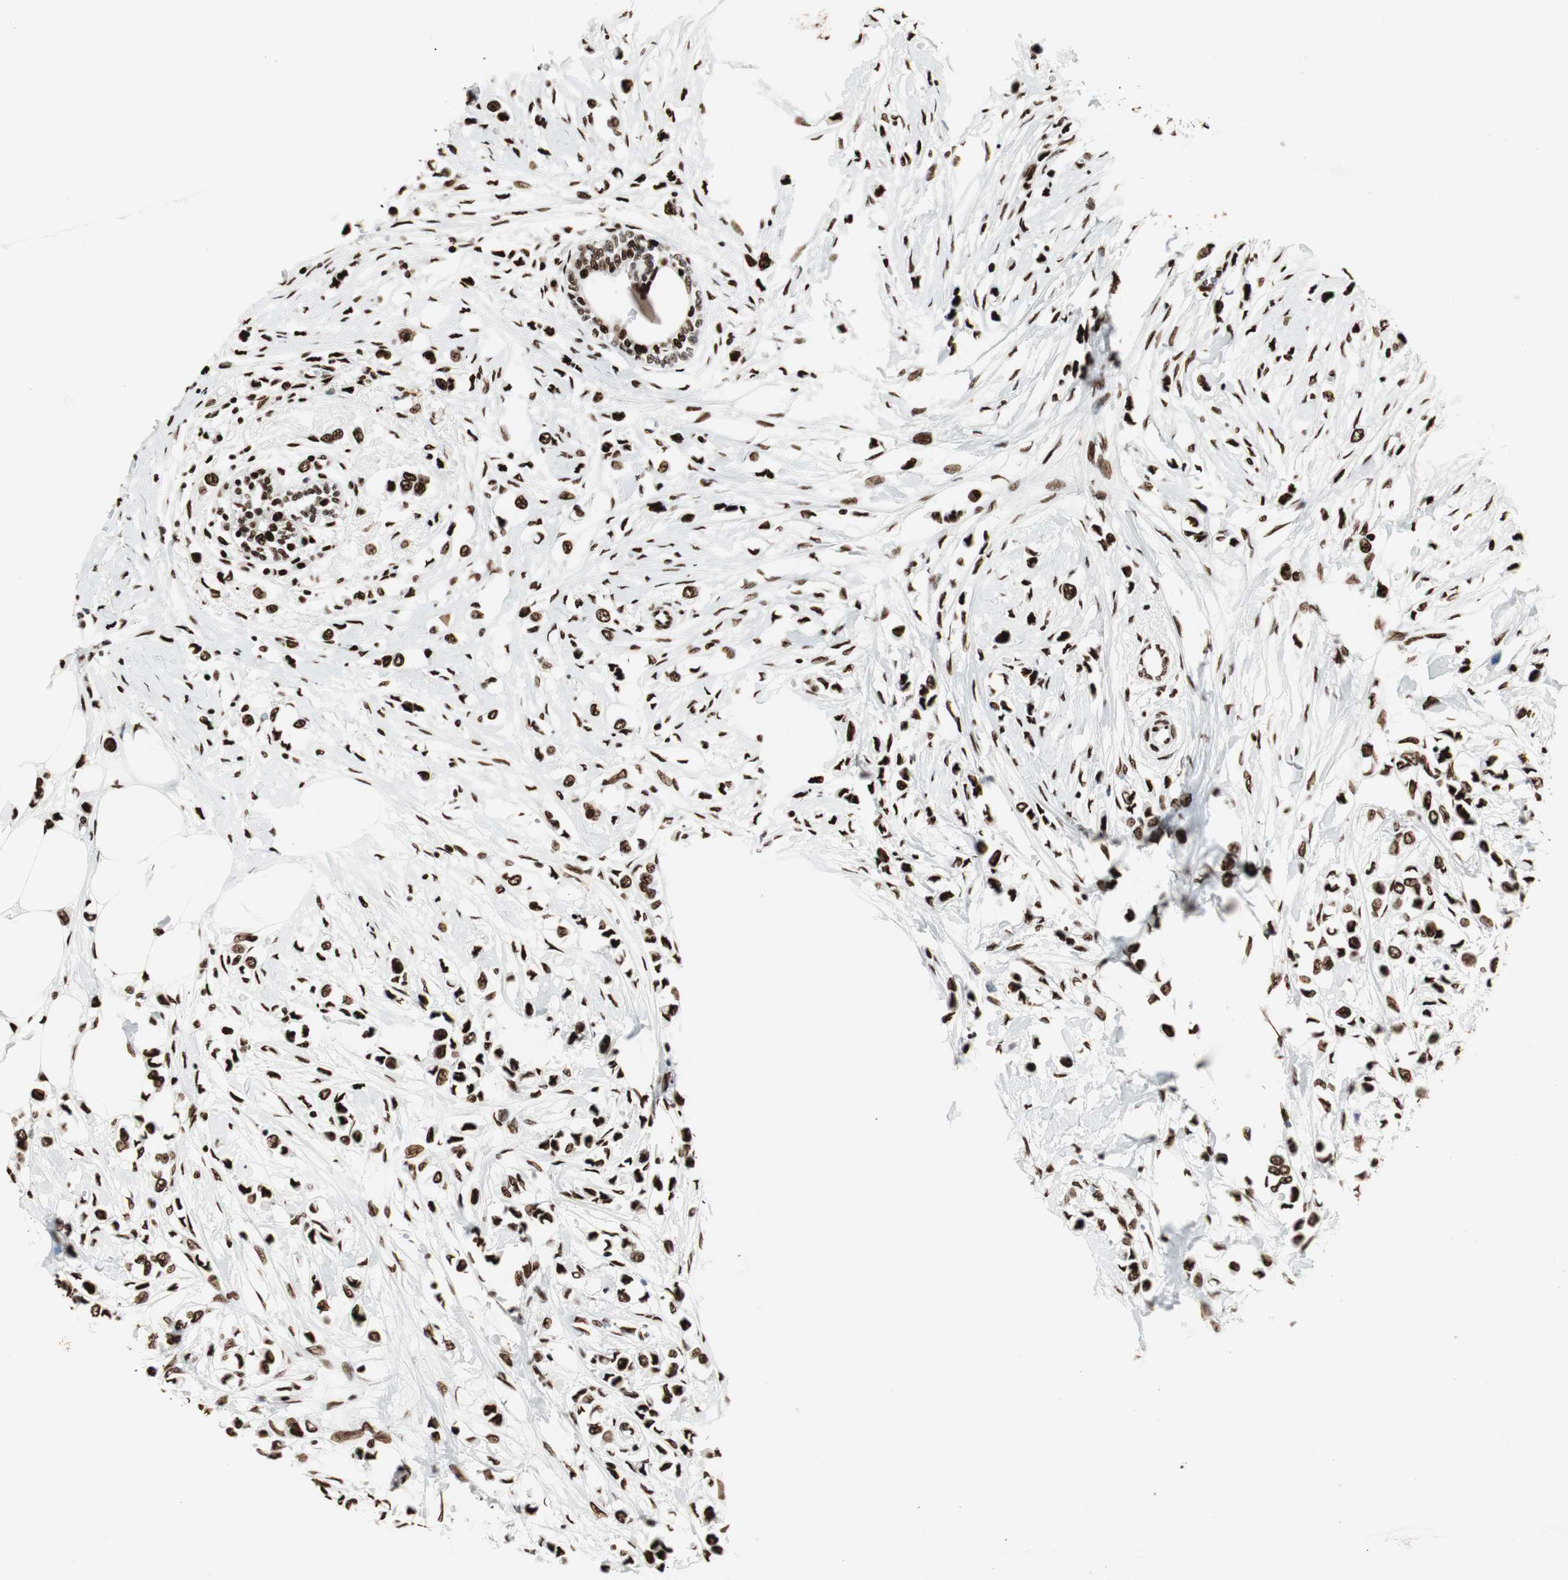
{"staining": {"intensity": "strong", "quantity": ">75%", "location": "nuclear"}, "tissue": "breast cancer", "cell_type": "Tumor cells", "image_type": "cancer", "snomed": [{"axis": "morphology", "description": "Lobular carcinoma"}, {"axis": "topography", "description": "Breast"}], "caption": "Immunohistochemical staining of lobular carcinoma (breast) displays high levels of strong nuclear positivity in approximately >75% of tumor cells. (brown staining indicates protein expression, while blue staining denotes nuclei).", "gene": "PSME3", "patient": {"sex": "female", "age": 51}}